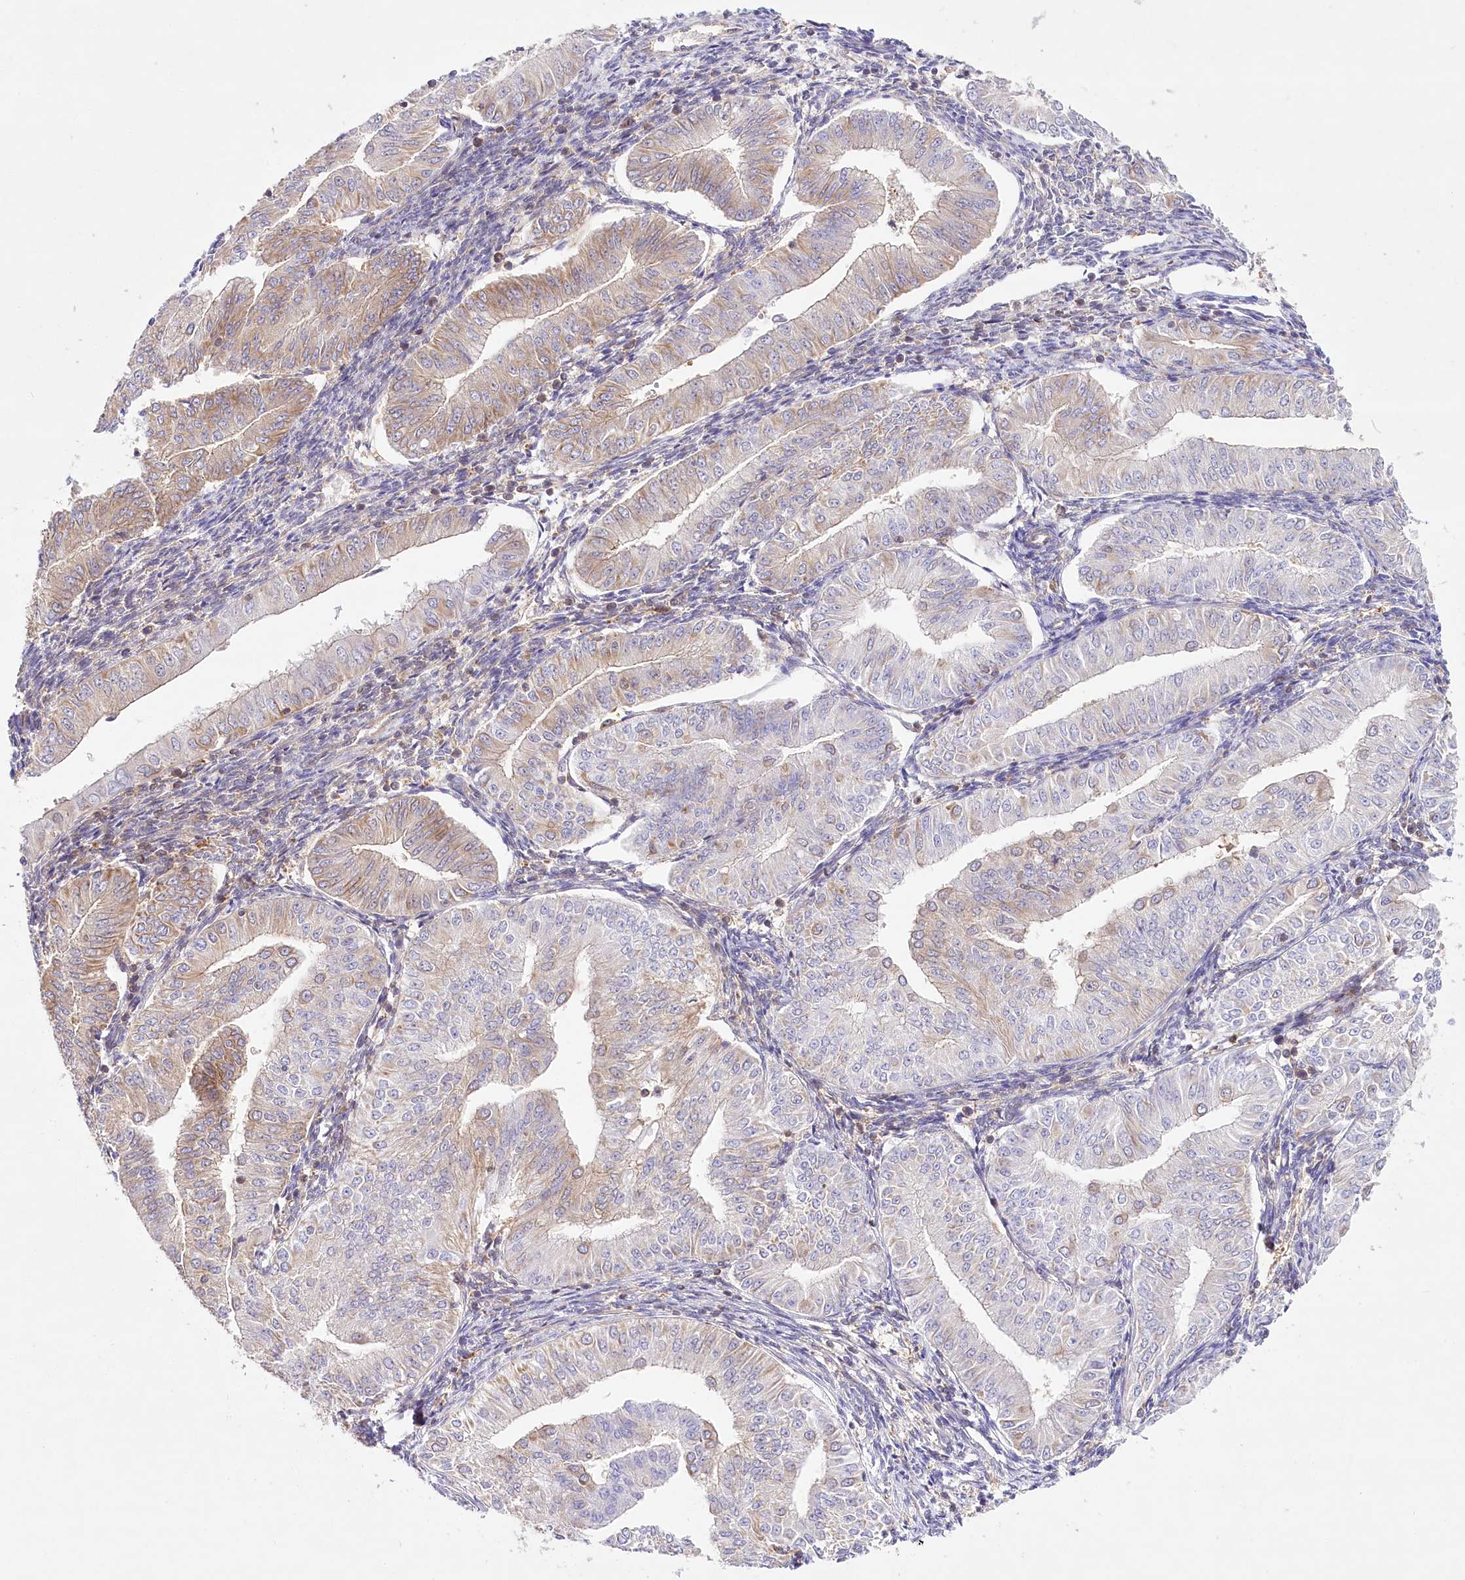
{"staining": {"intensity": "weak", "quantity": "<25%", "location": "cytoplasmic/membranous"}, "tissue": "endometrial cancer", "cell_type": "Tumor cells", "image_type": "cancer", "snomed": [{"axis": "morphology", "description": "Normal tissue, NOS"}, {"axis": "morphology", "description": "Adenocarcinoma, NOS"}, {"axis": "topography", "description": "Endometrium"}], "caption": "Adenocarcinoma (endometrial) was stained to show a protein in brown. There is no significant expression in tumor cells. (DAB (3,3'-diaminobenzidine) immunohistochemistry (IHC) visualized using brightfield microscopy, high magnification).", "gene": "ABRAXAS2", "patient": {"sex": "female", "age": 53}}